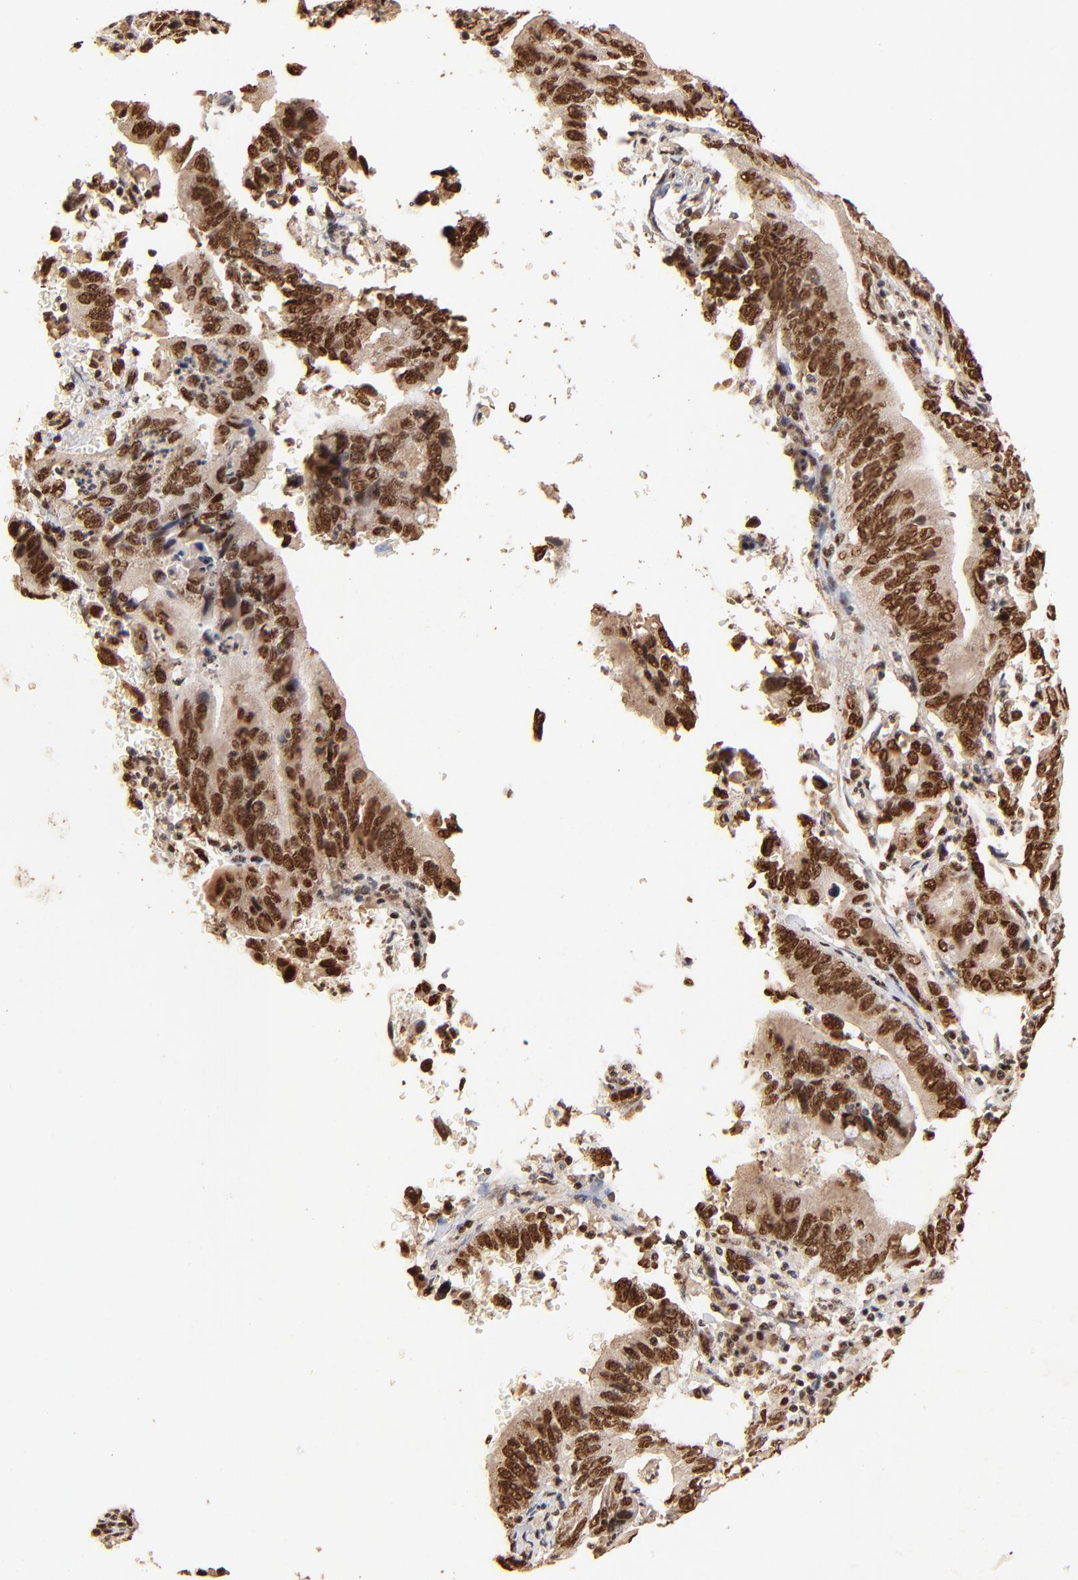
{"staining": {"intensity": "strong", "quantity": ">75%", "location": "cytoplasmic/membranous,nuclear"}, "tissue": "stomach cancer", "cell_type": "Tumor cells", "image_type": "cancer", "snomed": [{"axis": "morphology", "description": "Adenocarcinoma, NOS"}, {"axis": "topography", "description": "Stomach, upper"}], "caption": "Tumor cells show high levels of strong cytoplasmic/membranous and nuclear expression in about >75% of cells in human stomach cancer.", "gene": "MED12", "patient": {"sex": "male", "age": 63}}